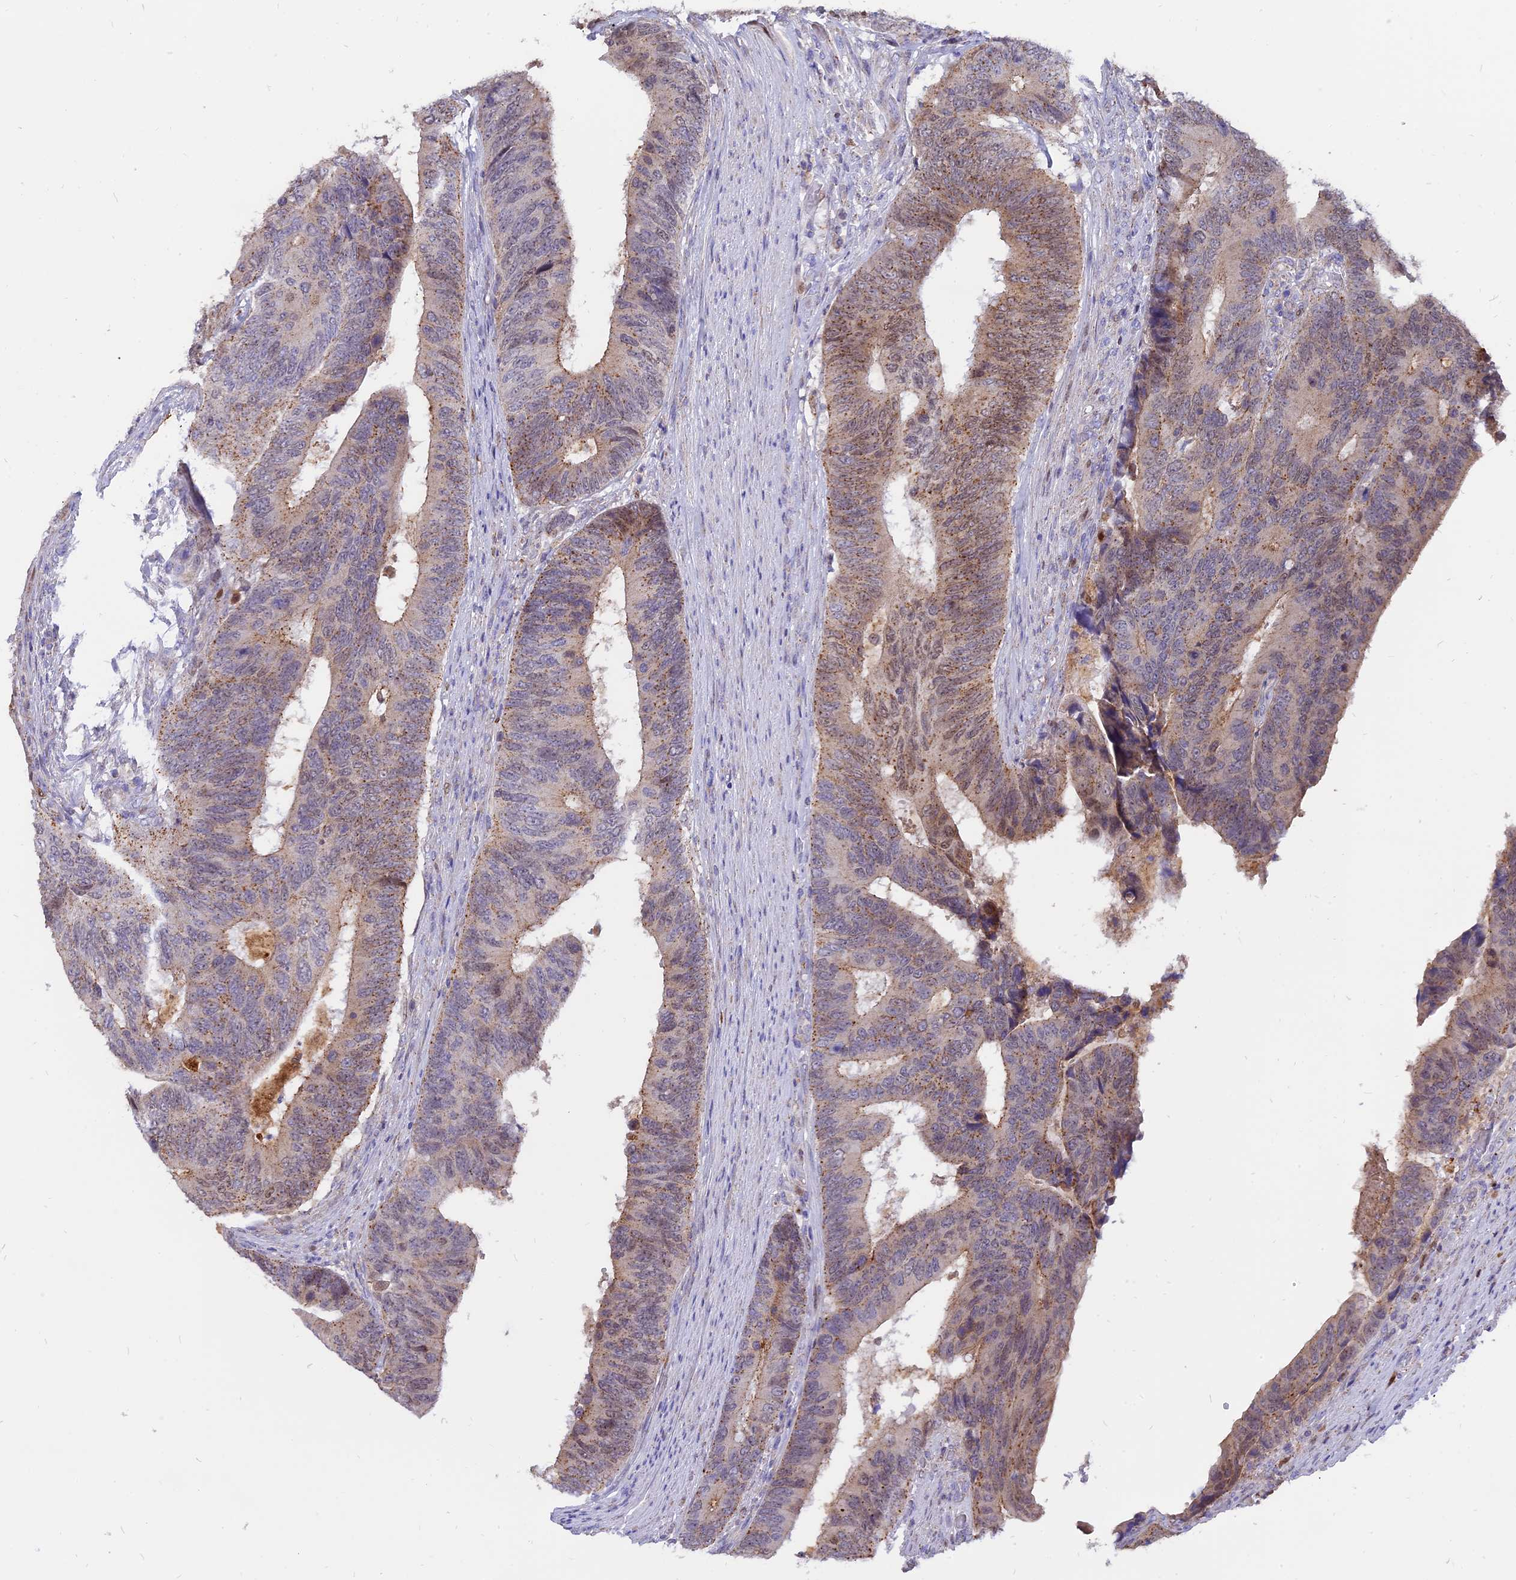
{"staining": {"intensity": "moderate", "quantity": "<25%", "location": "cytoplasmic/membranous"}, "tissue": "colorectal cancer", "cell_type": "Tumor cells", "image_type": "cancer", "snomed": [{"axis": "morphology", "description": "Adenocarcinoma, NOS"}, {"axis": "topography", "description": "Colon"}], "caption": "Tumor cells show low levels of moderate cytoplasmic/membranous positivity in approximately <25% of cells in colorectal cancer.", "gene": "CENPV", "patient": {"sex": "male", "age": 87}}